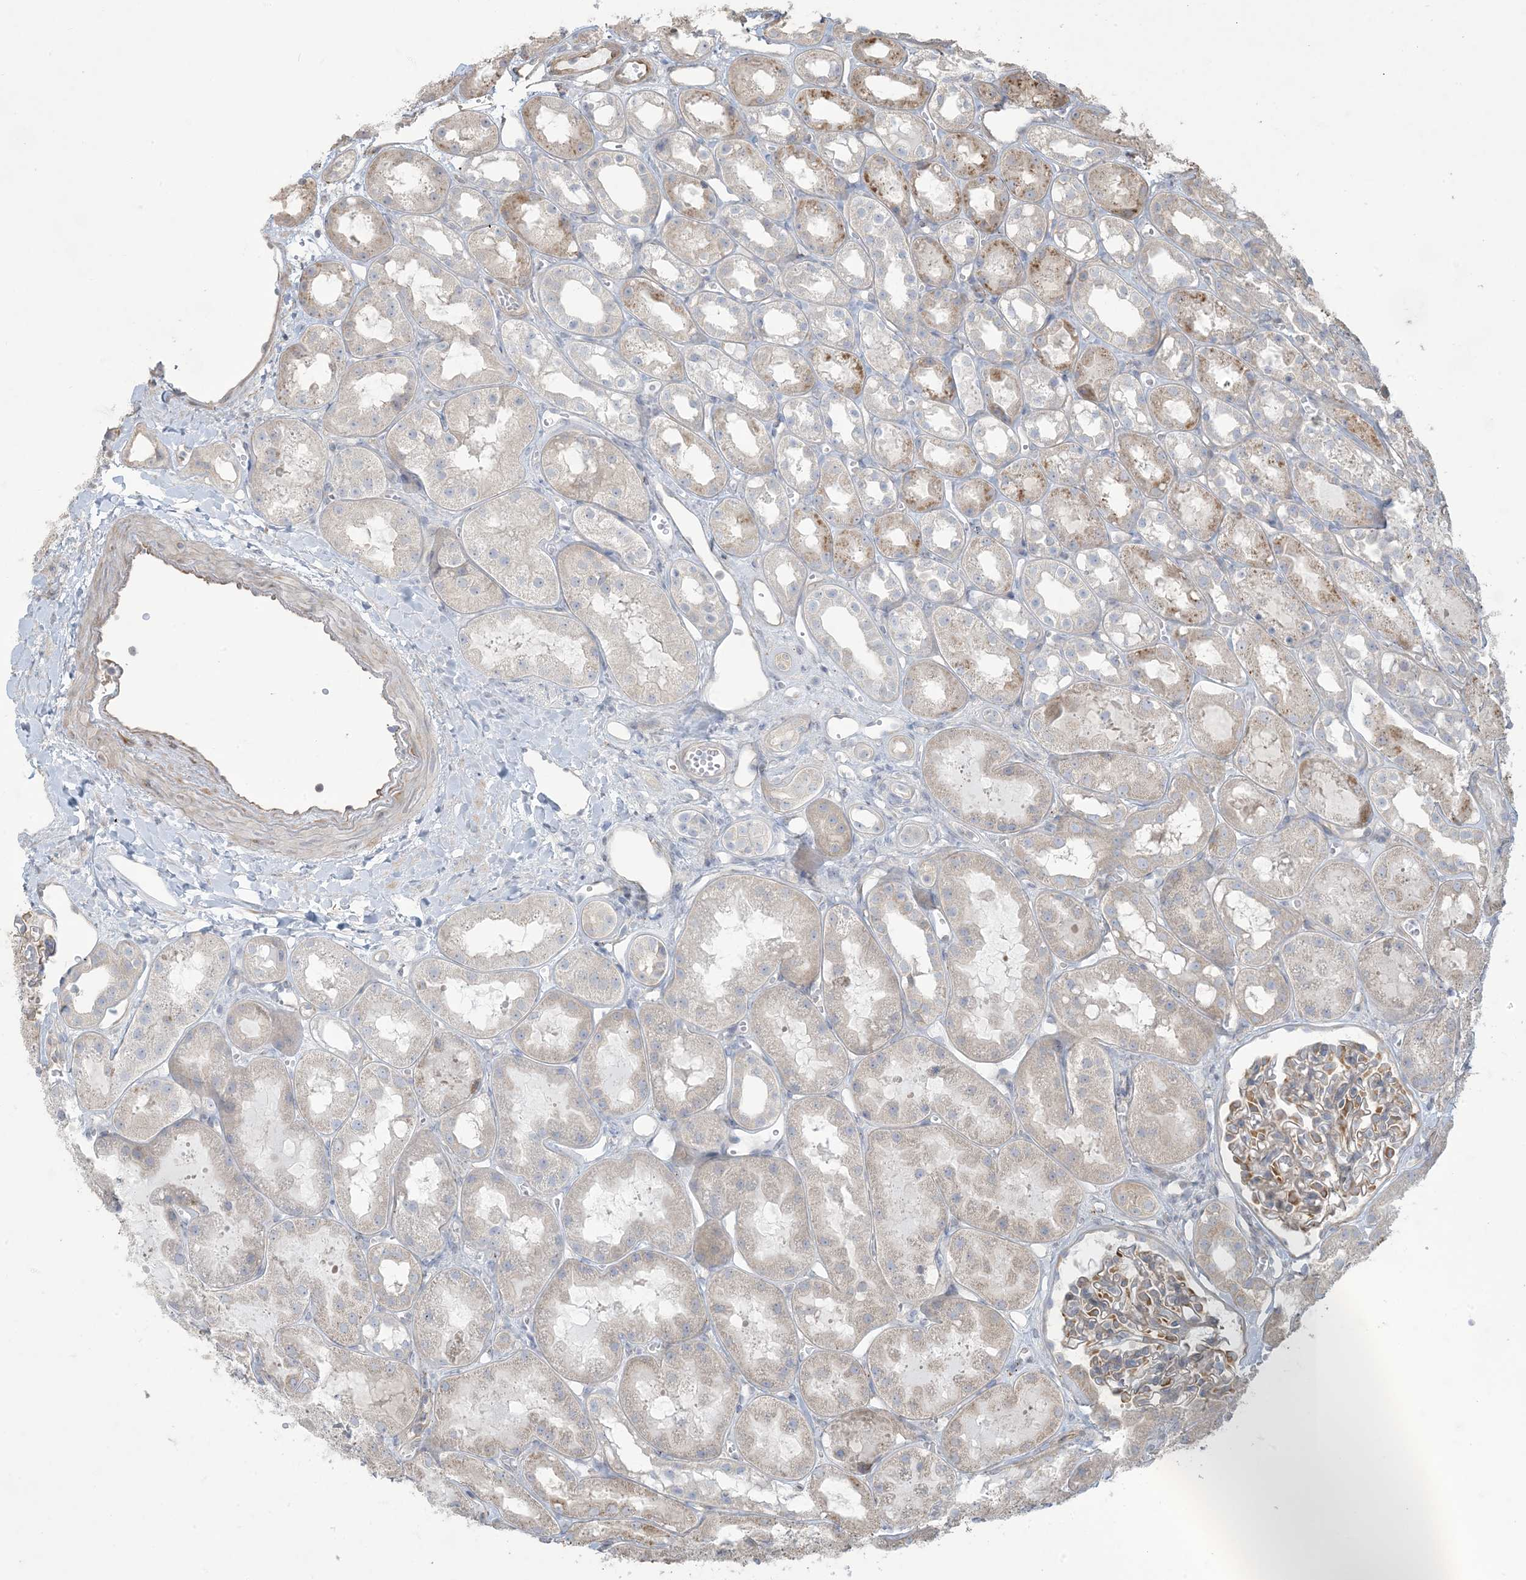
{"staining": {"intensity": "moderate", "quantity": "<25%", "location": "cytoplasmic/membranous"}, "tissue": "kidney", "cell_type": "Cells in glomeruli", "image_type": "normal", "snomed": [{"axis": "morphology", "description": "Normal tissue, NOS"}, {"axis": "topography", "description": "Kidney"}], "caption": "Normal kidney reveals moderate cytoplasmic/membranous expression in about <25% of cells in glomeruli, visualized by immunohistochemistry.", "gene": "KLHL18", "patient": {"sex": "male", "age": 16}}